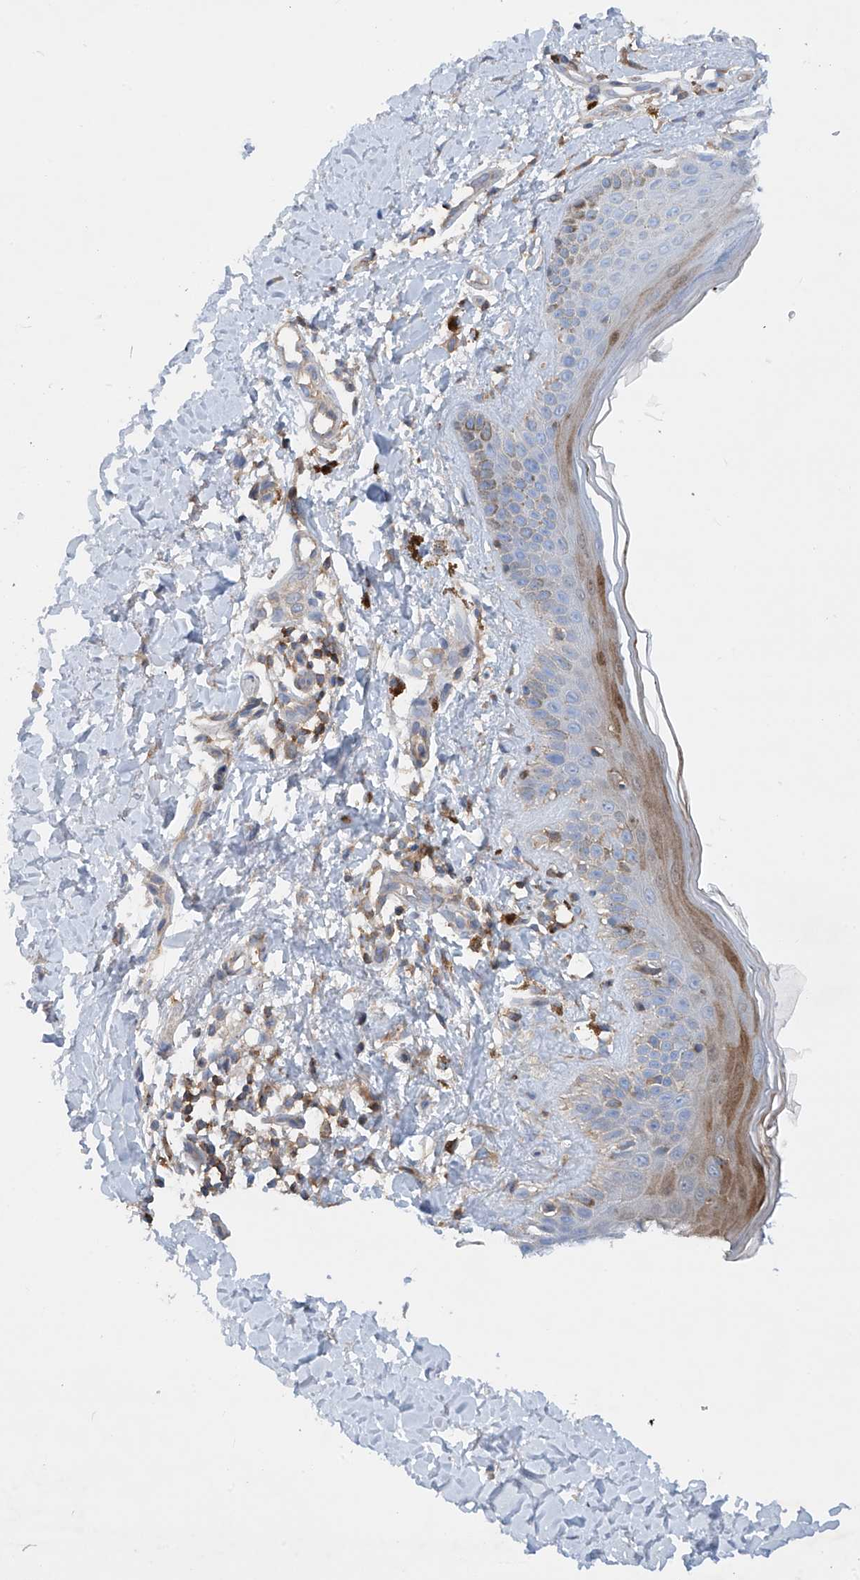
{"staining": {"intensity": "moderate", "quantity": "<25%", "location": "cytoplasmic/membranous"}, "tissue": "skin", "cell_type": "Fibroblasts", "image_type": "normal", "snomed": [{"axis": "morphology", "description": "Normal tissue, NOS"}, {"axis": "topography", "description": "Skin"}], "caption": "High-magnification brightfield microscopy of benign skin stained with DAB (3,3'-diaminobenzidine) (brown) and counterstained with hematoxylin (blue). fibroblasts exhibit moderate cytoplasmic/membranous staining is identified in approximately<25% of cells.", "gene": "PHACTR2", "patient": {"sex": "male", "age": 52}}